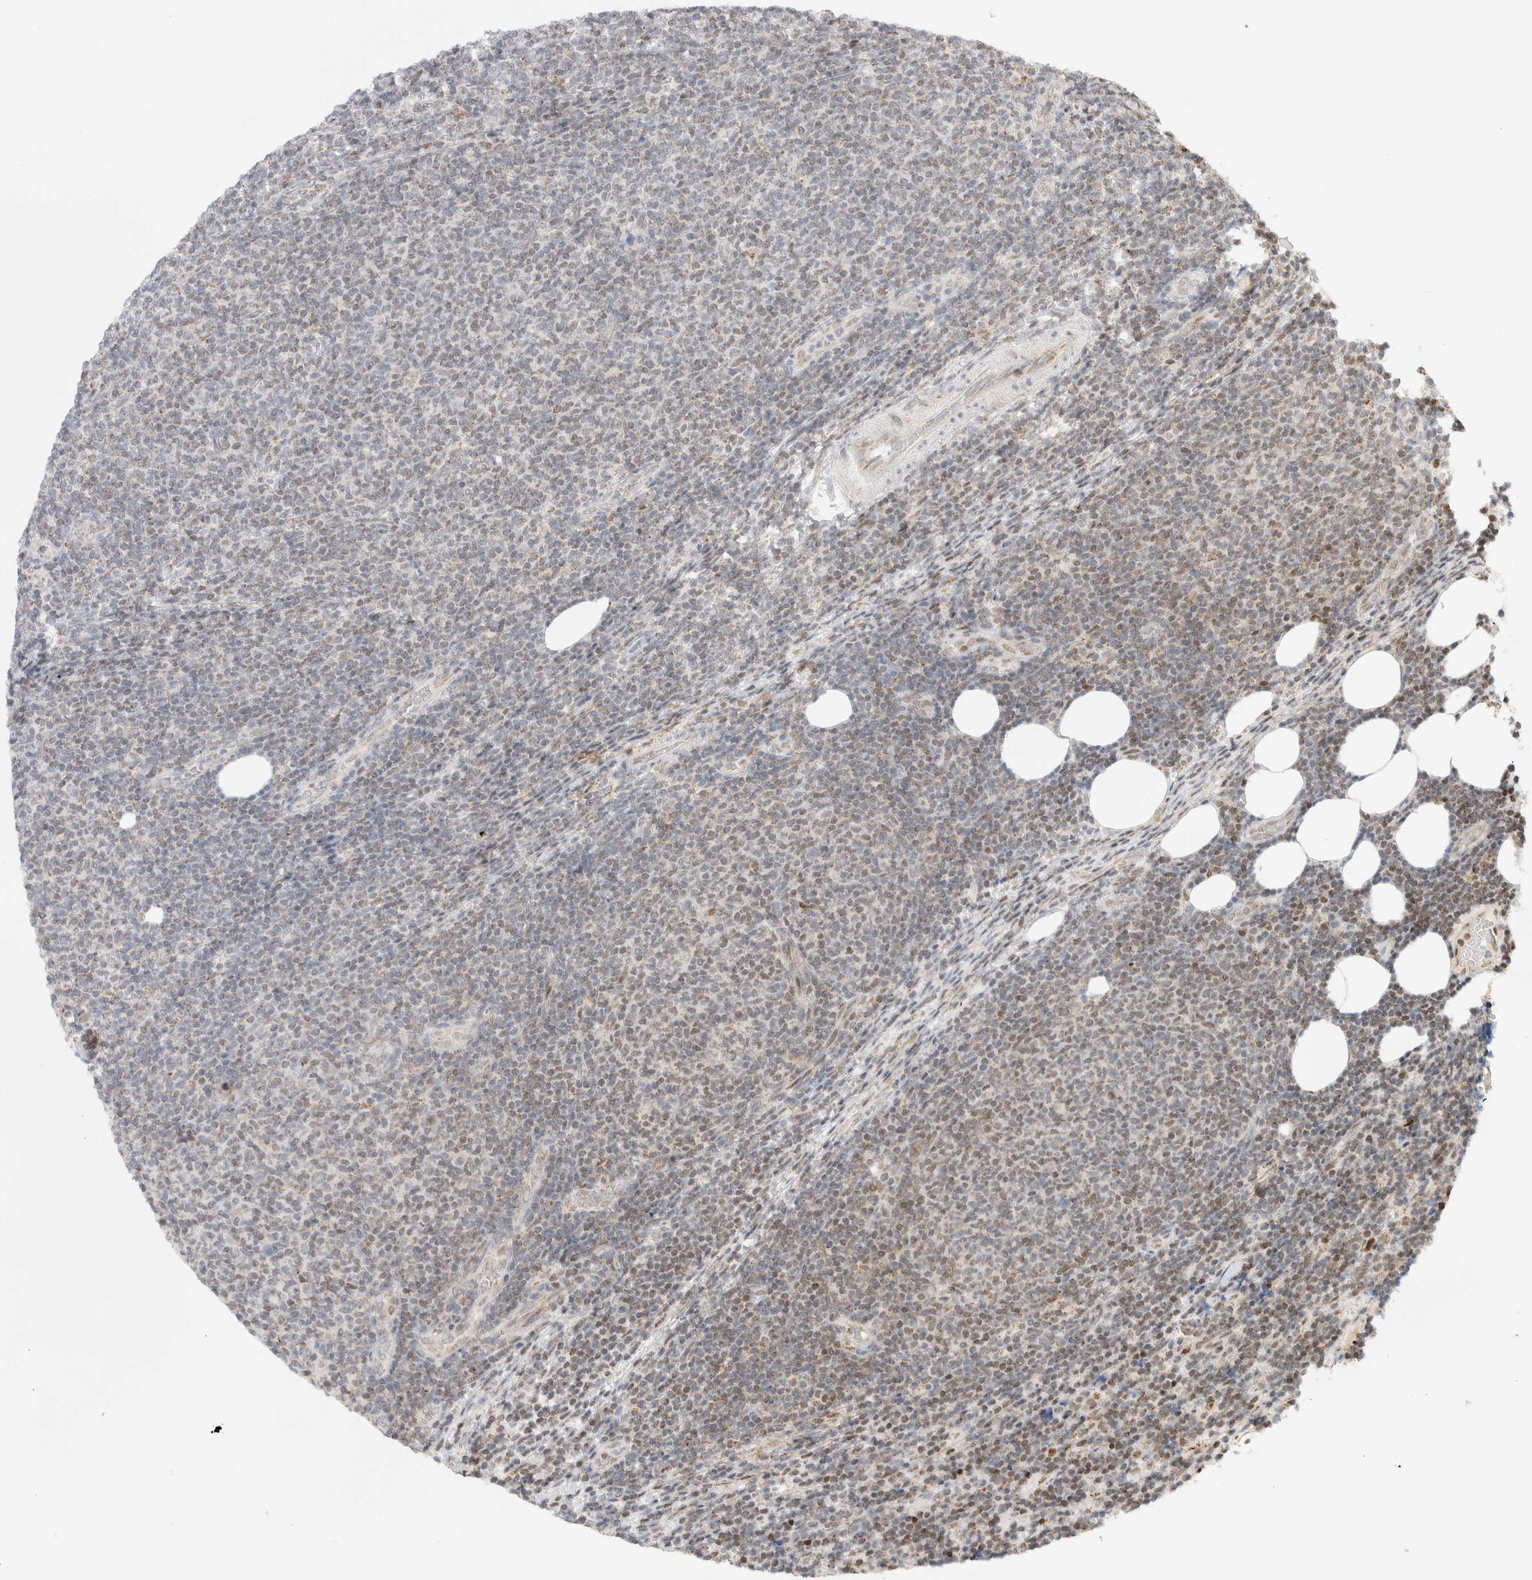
{"staining": {"intensity": "weak", "quantity": "<25%", "location": "cytoplasmic/membranous"}, "tissue": "lymphoma", "cell_type": "Tumor cells", "image_type": "cancer", "snomed": [{"axis": "morphology", "description": "Malignant lymphoma, non-Hodgkin's type, Low grade"}, {"axis": "topography", "description": "Lymph node"}], "caption": "This is an immunohistochemistry (IHC) photomicrograph of human malignant lymphoma, non-Hodgkin's type (low-grade). There is no staining in tumor cells.", "gene": "TSPAN32", "patient": {"sex": "male", "age": 66}}